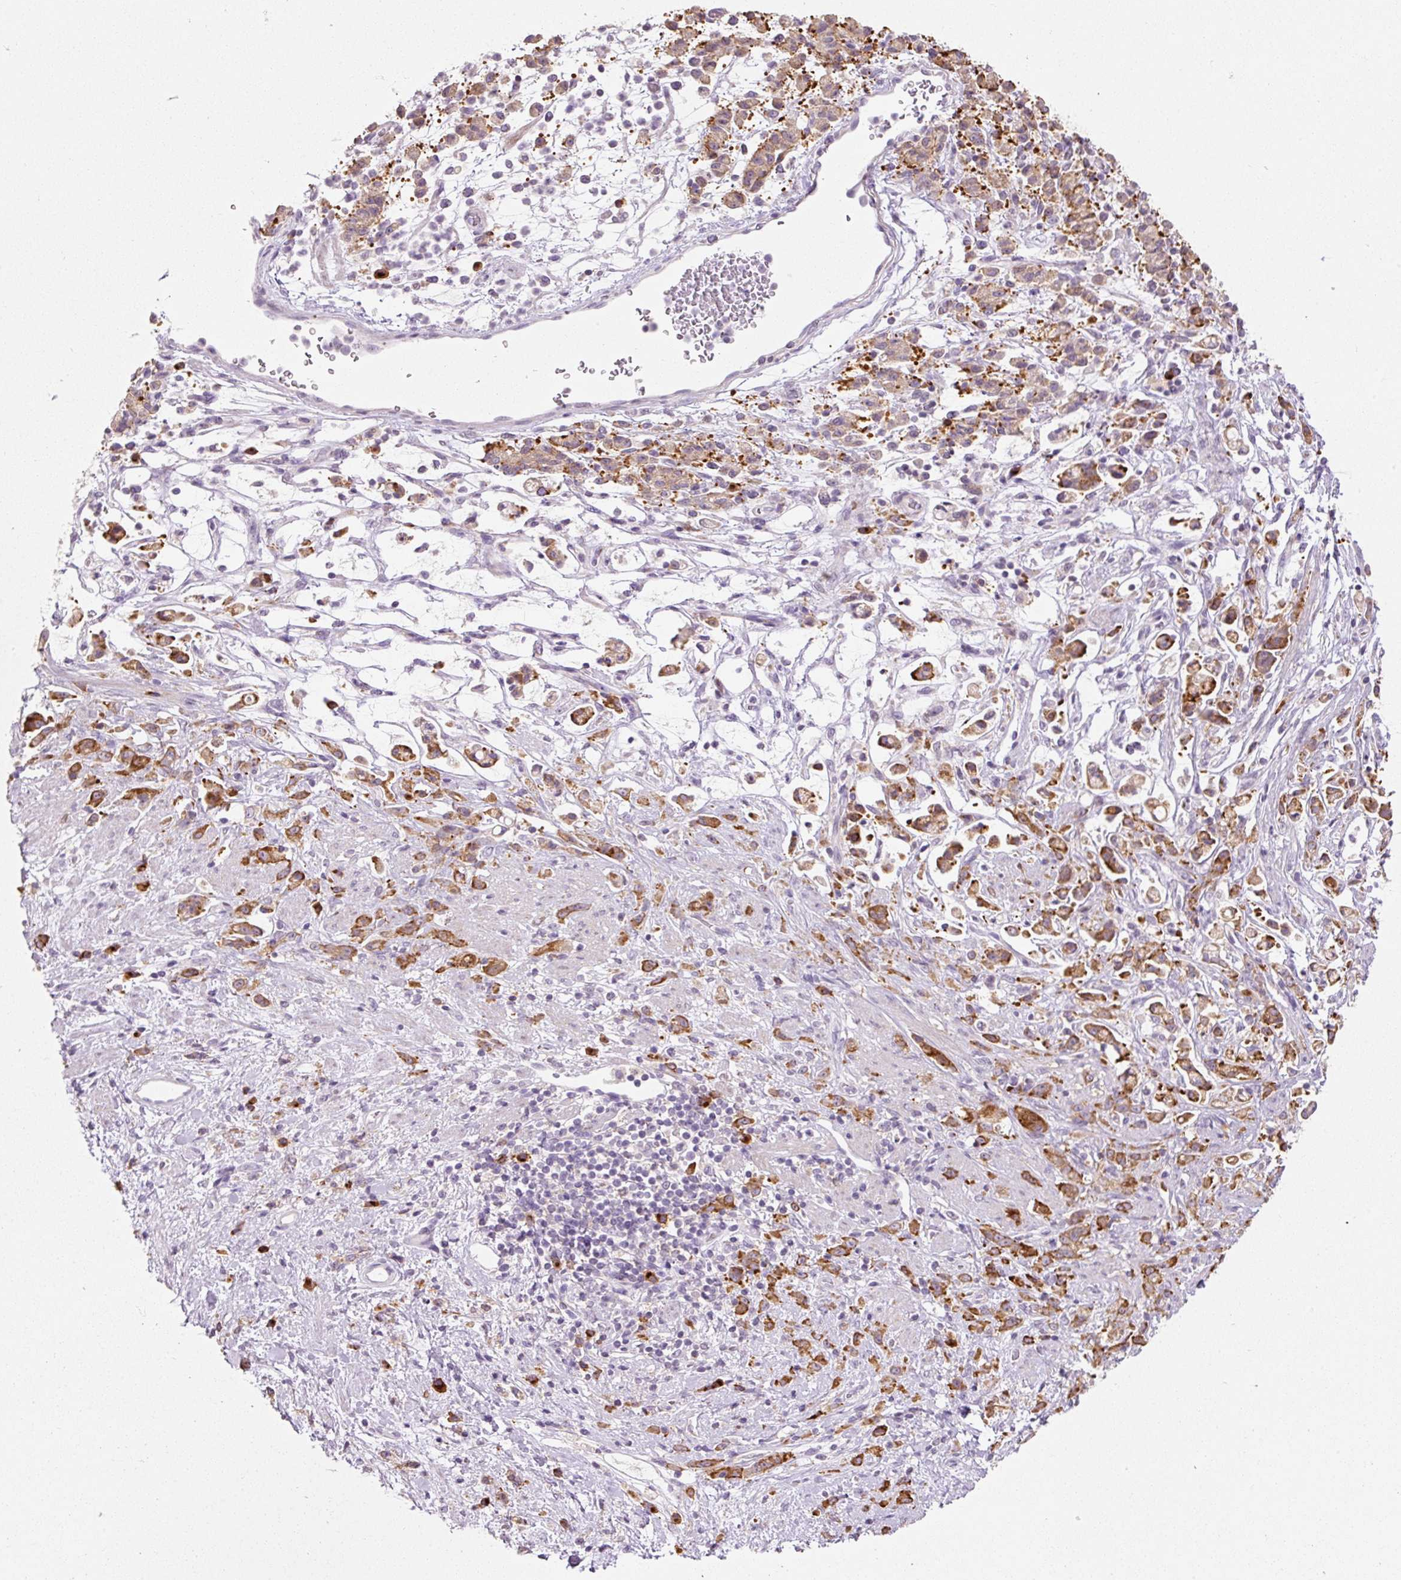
{"staining": {"intensity": "strong", "quantity": ">75%", "location": "cytoplasmic/membranous"}, "tissue": "stomach cancer", "cell_type": "Tumor cells", "image_type": "cancer", "snomed": [{"axis": "morphology", "description": "Adenocarcinoma, NOS"}, {"axis": "topography", "description": "Stomach"}], "caption": "DAB immunohistochemical staining of stomach cancer (adenocarcinoma) reveals strong cytoplasmic/membranous protein expression in approximately >75% of tumor cells. Nuclei are stained in blue.", "gene": "HAX1", "patient": {"sex": "female", "age": 60}}